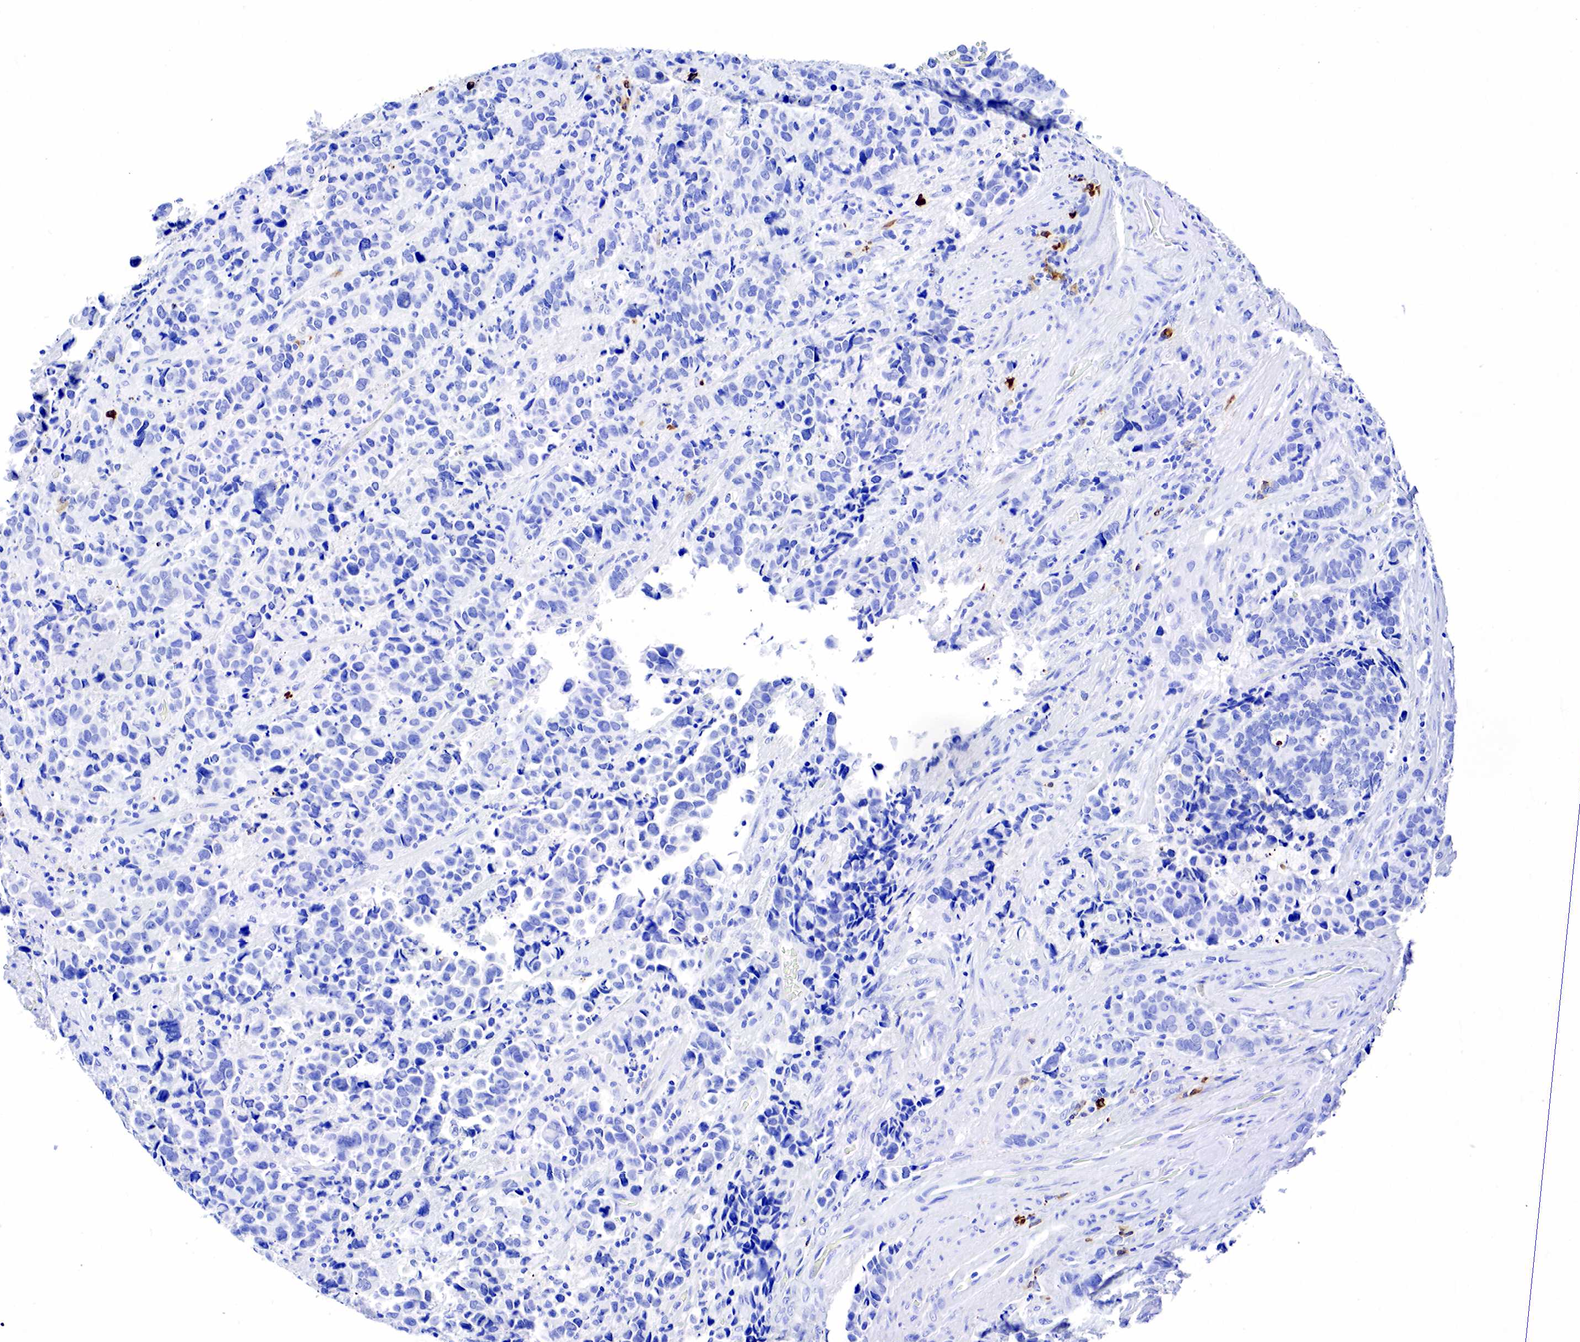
{"staining": {"intensity": "negative", "quantity": "none", "location": "none"}, "tissue": "stomach cancer", "cell_type": "Tumor cells", "image_type": "cancer", "snomed": [{"axis": "morphology", "description": "Adenocarcinoma, NOS"}, {"axis": "topography", "description": "Stomach, upper"}], "caption": "Tumor cells are negative for brown protein staining in stomach cancer (adenocarcinoma).", "gene": "CD79A", "patient": {"sex": "male", "age": 71}}